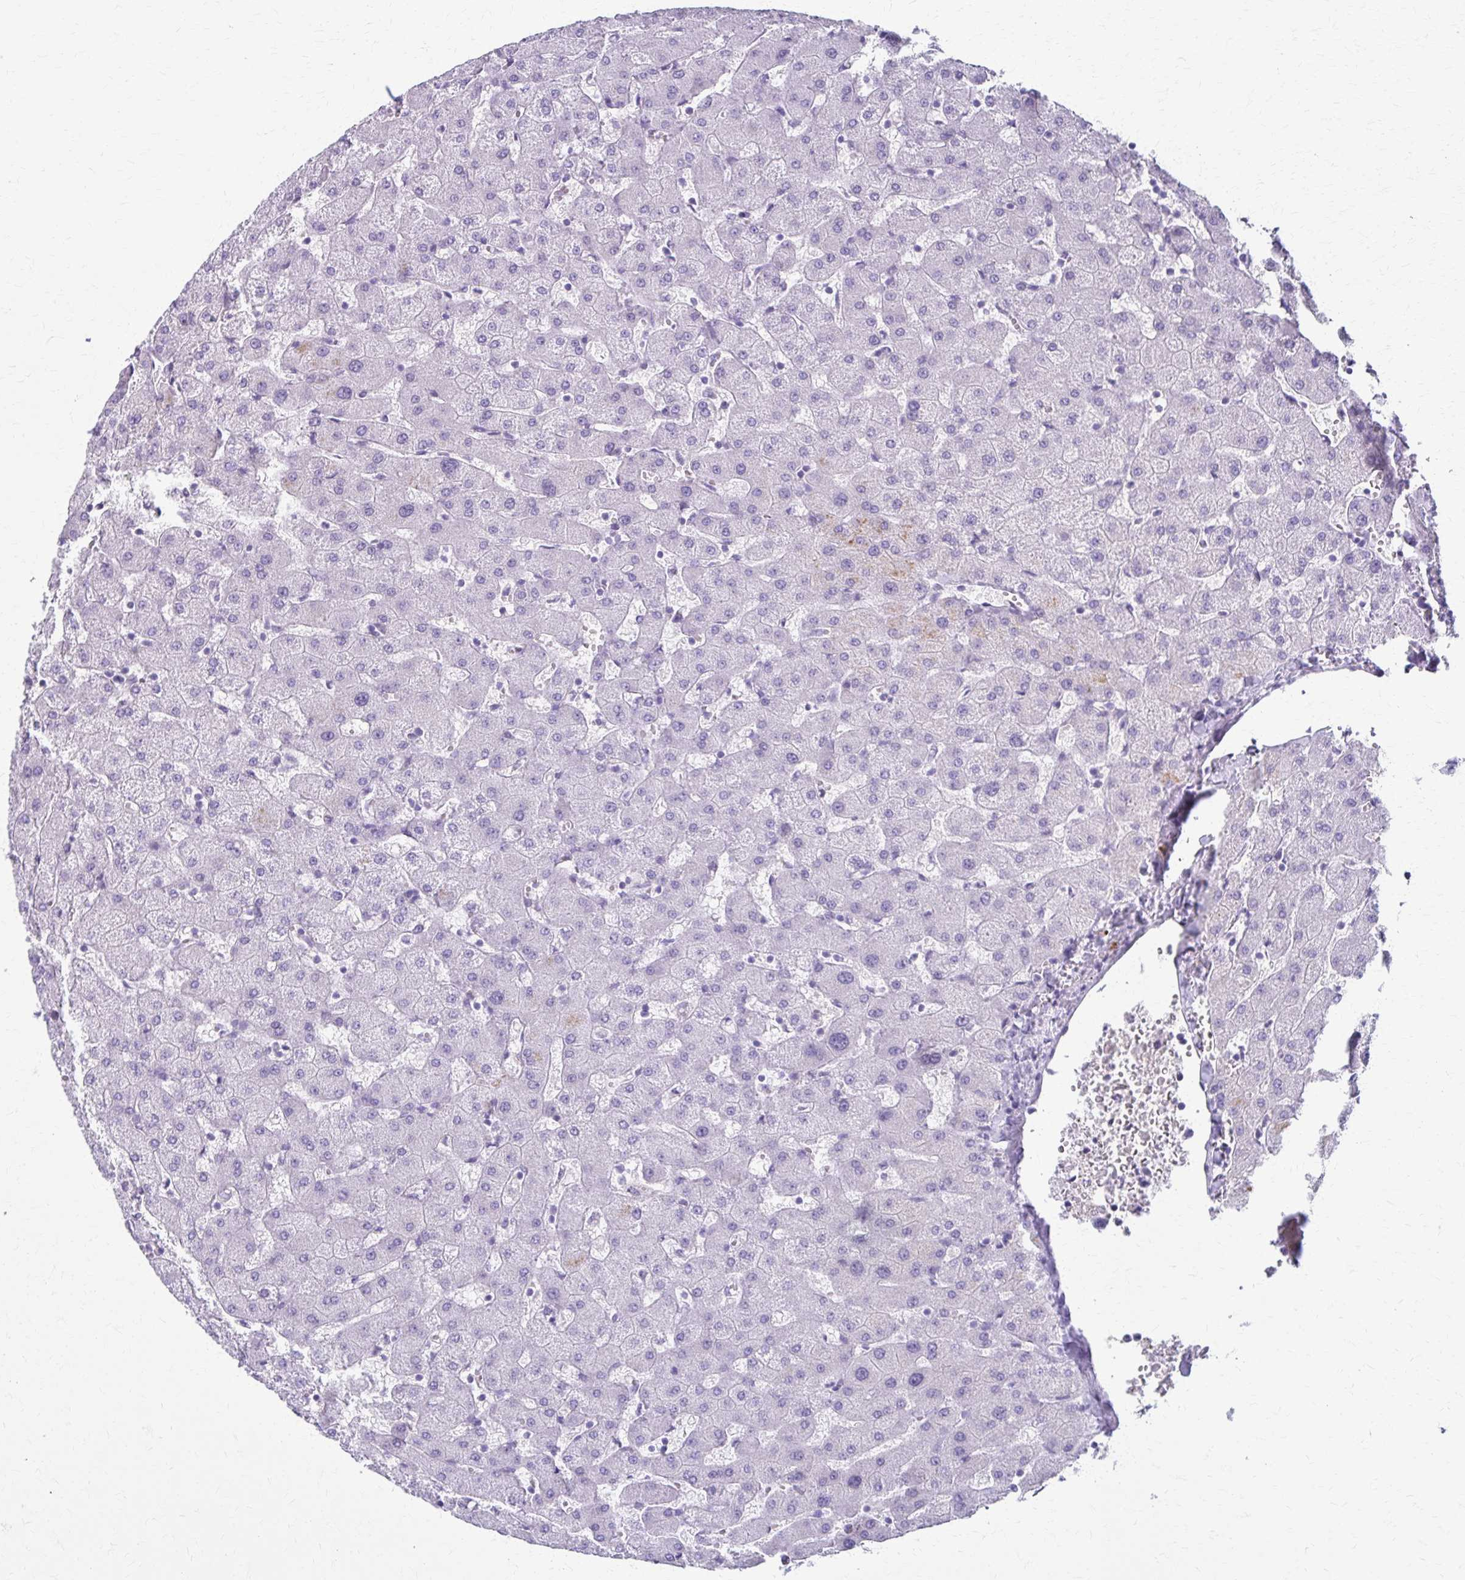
{"staining": {"intensity": "negative", "quantity": "none", "location": "none"}, "tissue": "liver", "cell_type": "Cholangiocytes", "image_type": "normal", "snomed": [{"axis": "morphology", "description": "Normal tissue, NOS"}, {"axis": "topography", "description": "Liver"}], "caption": "A high-resolution photomicrograph shows IHC staining of benign liver, which reveals no significant expression in cholangiocytes.", "gene": "TMEM60", "patient": {"sex": "female", "age": 63}}